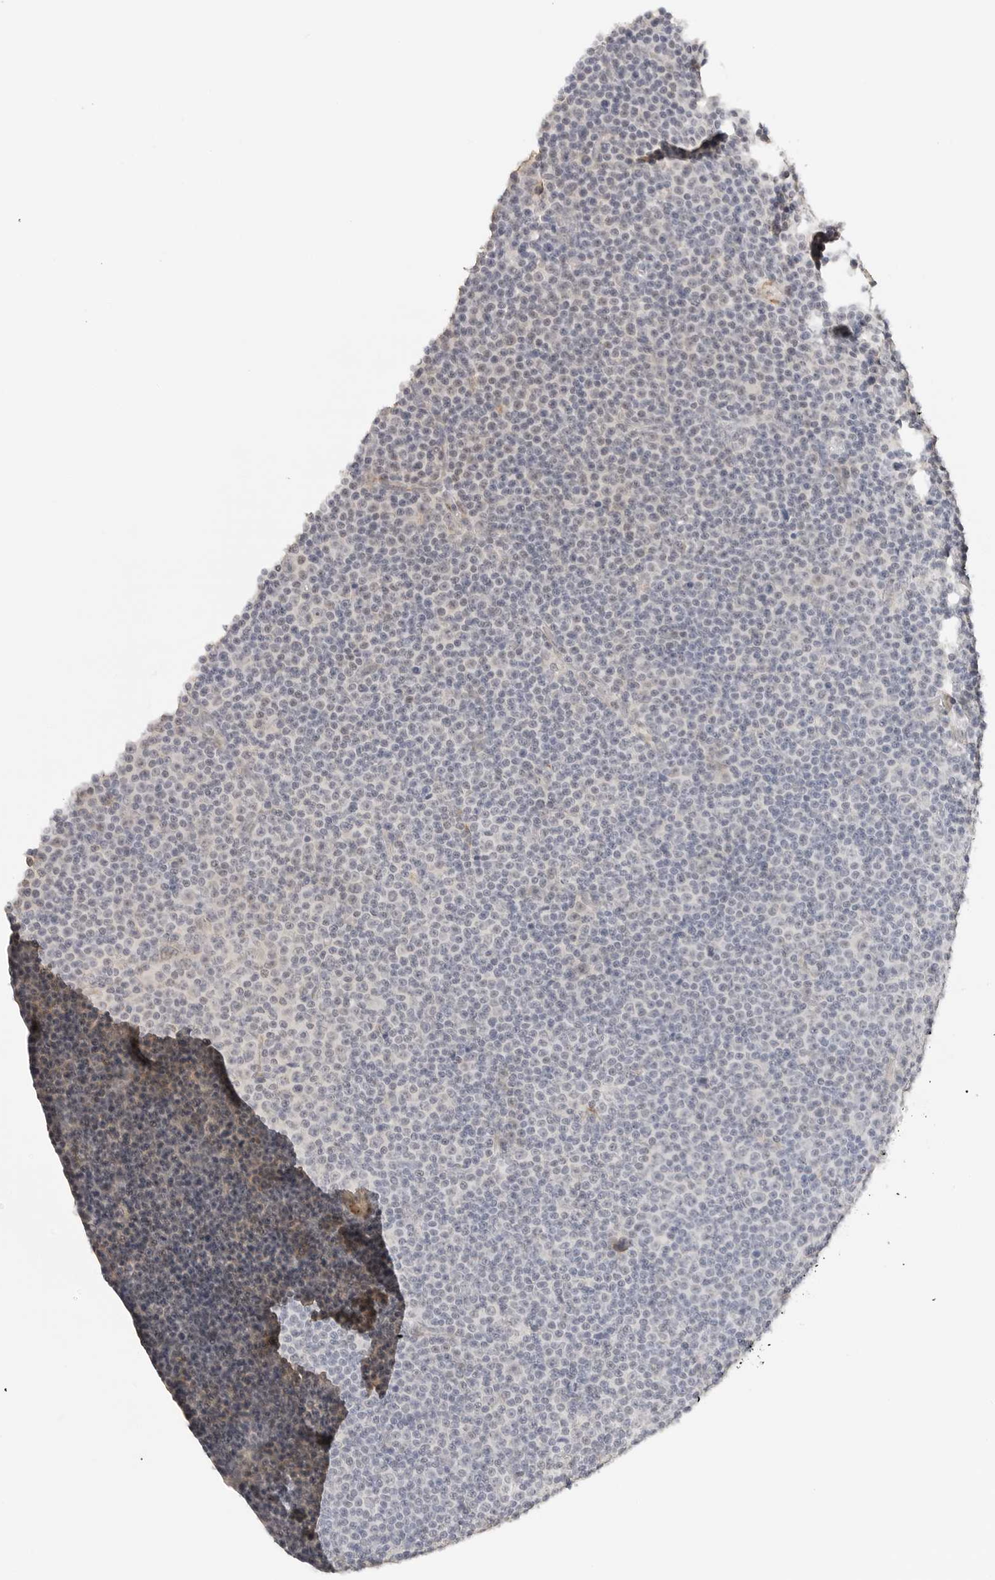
{"staining": {"intensity": "negative", "quantity": "none", "location": "none"}, "tissue": "lymphoma", "cell_type": "Tumor cells", "image_type": "cancer", "snomed": [{"axis": "morphology", "description": "Malignant lymphoma, non-Hodgkin's type, Low grade"}, {"axis": "topography", "description": "Lymph node"}], "caption": "Tumor cells show no significant positivity in lymphoma. The staining was performed using DAB to visualize the protein expression in brown, while the nuclei were stained in blue with hematoxylin (Magnification: 20x).", "gene": "PCDH19", "patient": {"sex": "female", "age": 67}}